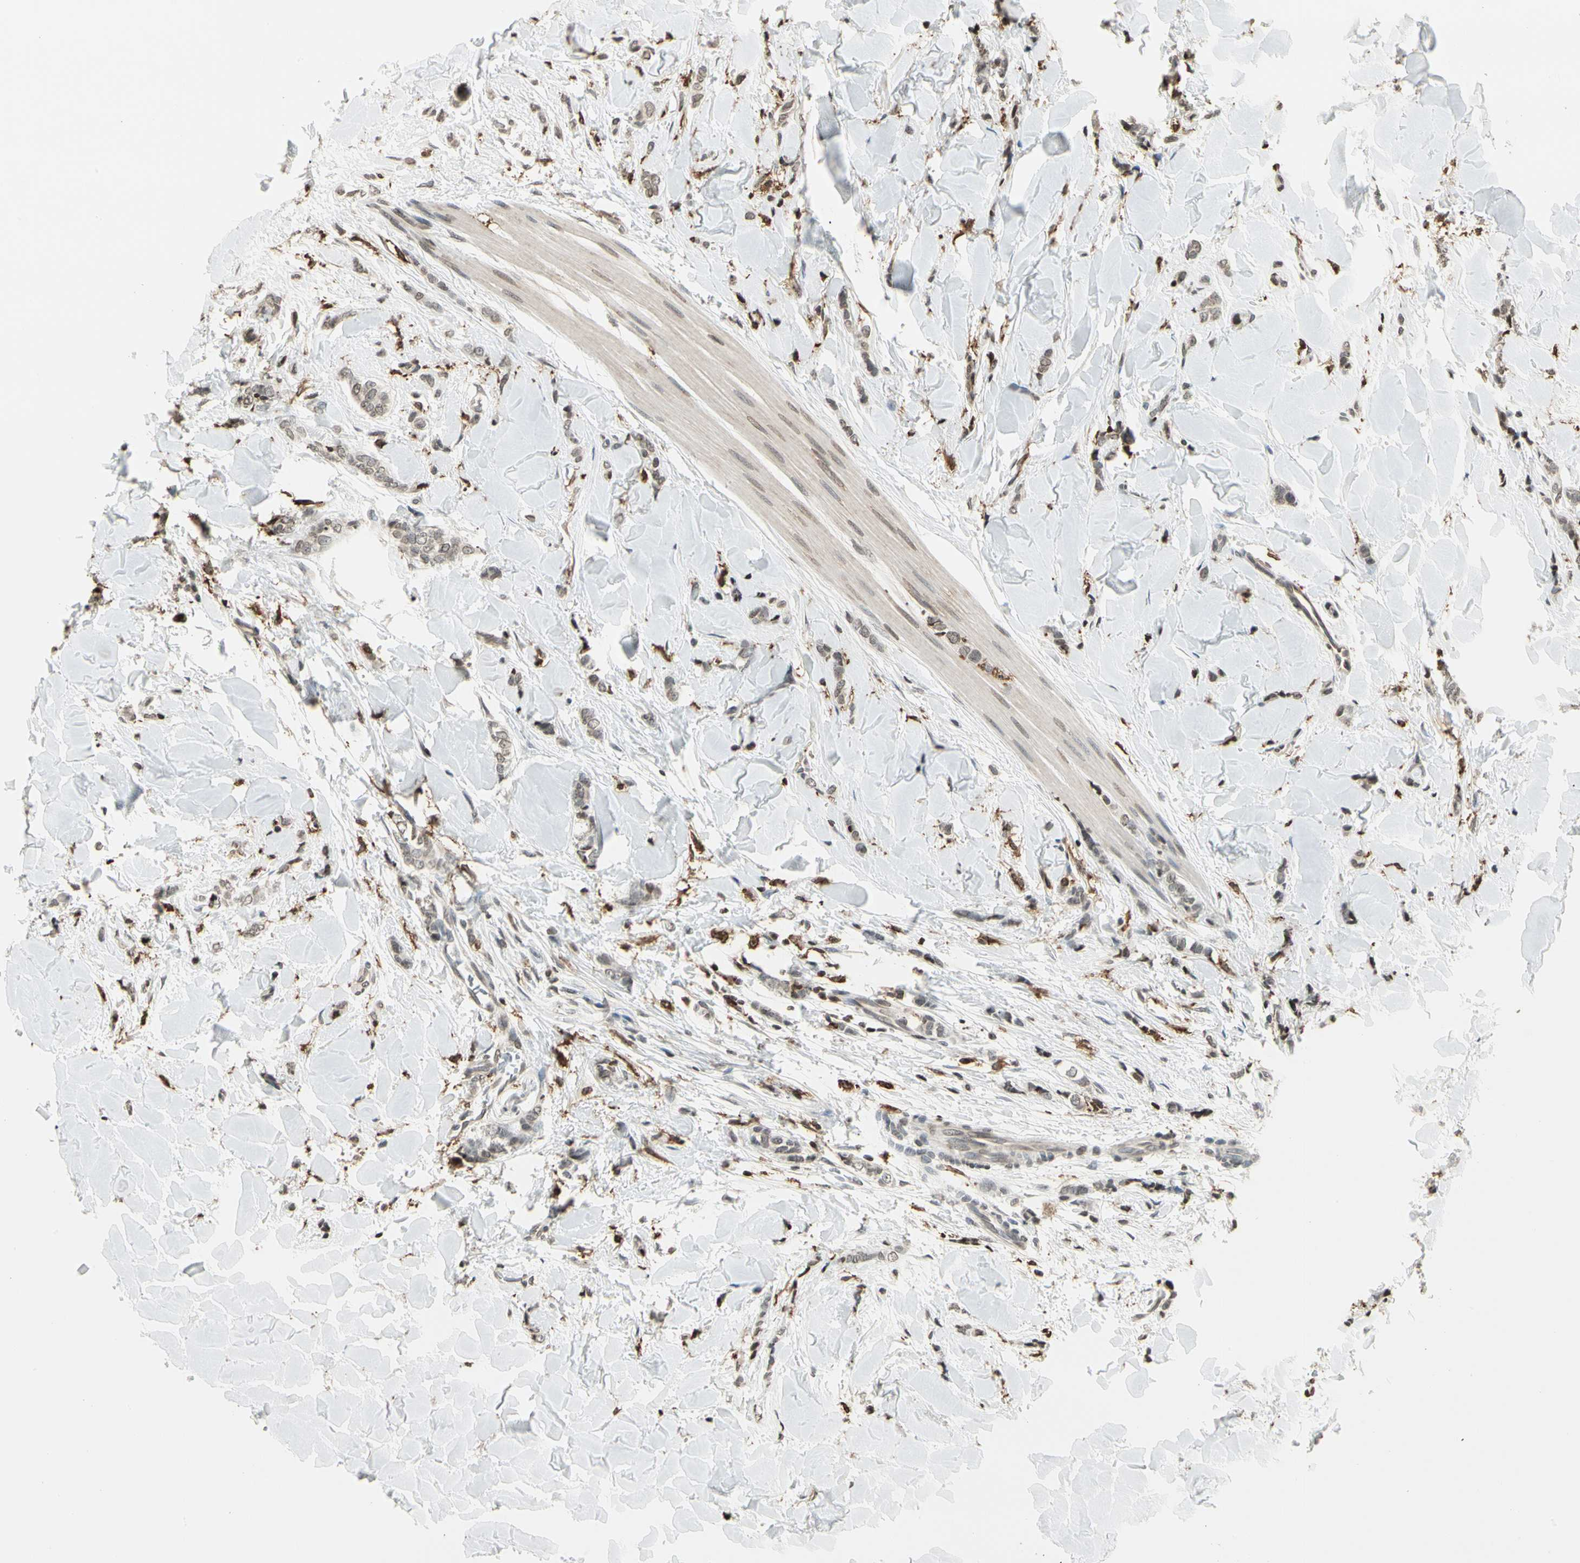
{"staining": {"intensity": "weak", "quantity": "25%-75%", "location": "nuclear"}, "tissue": "breast cancer", "cell_type": "Tumor cells", "image_type": "cancer", "snomed": [{"axis": "morphology", "description": "Lobular carcinoma"}, {"axis": "topography", "description": "Skin"}, {"axis": "topography", "description": "Breast"}], "caption": "Protein analysis of breast cancer (lobular carcinoma) tissue exhibits weak nuclear expression in approximately 25%-75% of tumor cells.", "gene": "FER", "patient": {"sex": "female", "age": 46}}